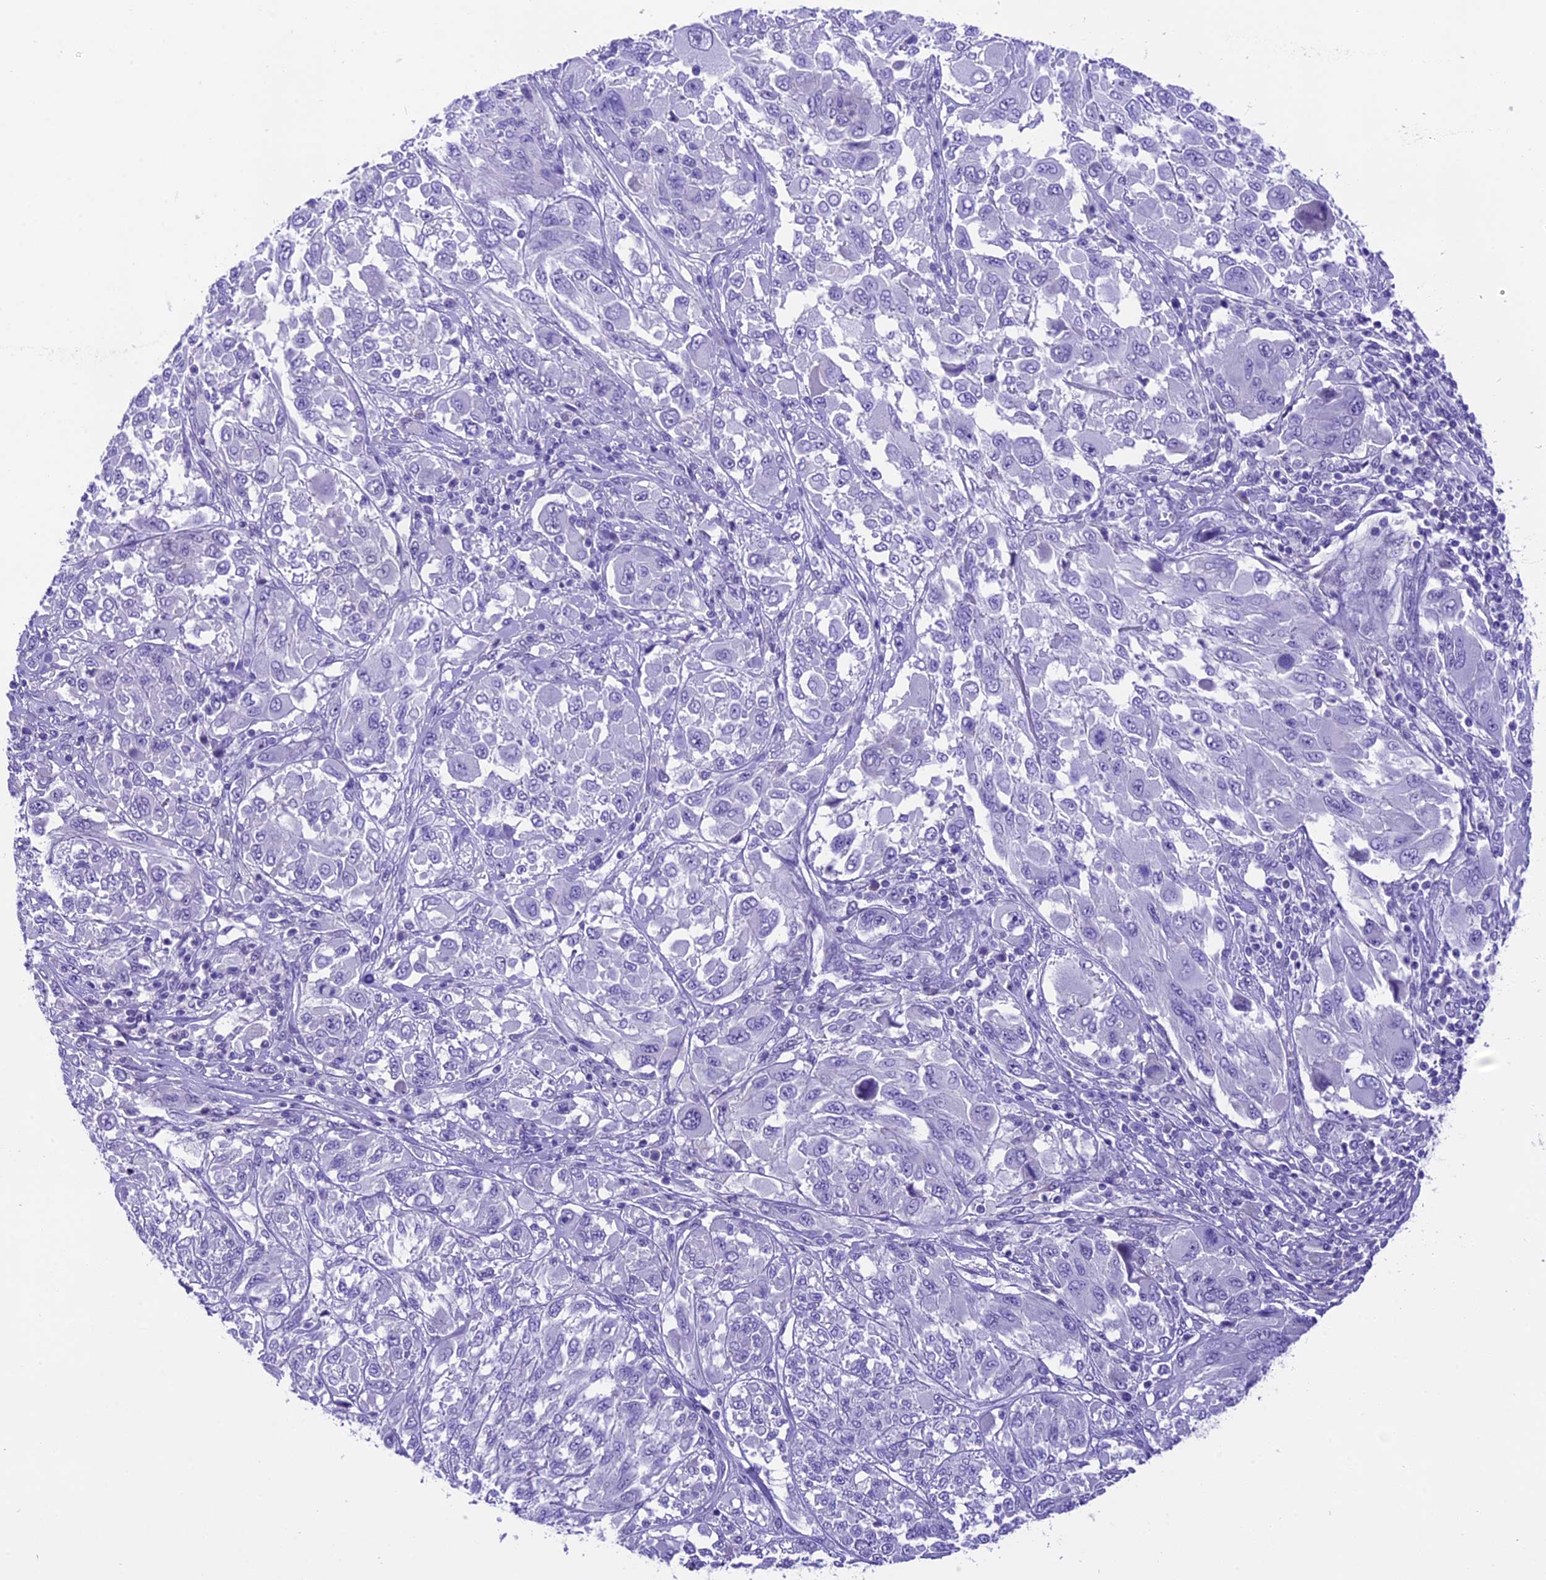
{"staining": {"intensity": "negative", "quantity": "none", "location": "none"}, "tissue": "melanoma", "cell_type": "Tumor cells", "image_type": "cancer", "snomed": [{"axis": "morphology", "description": "Malignant melanoma, NOS"}, {"axis": "topography", "description": "Skin"}], "caption": "Photomicrograph shows no protein positivity in tumor cells of malignant melanoma tissue.", "gene": "PRR15", "patient": {"sex": "female", "age": 91}}